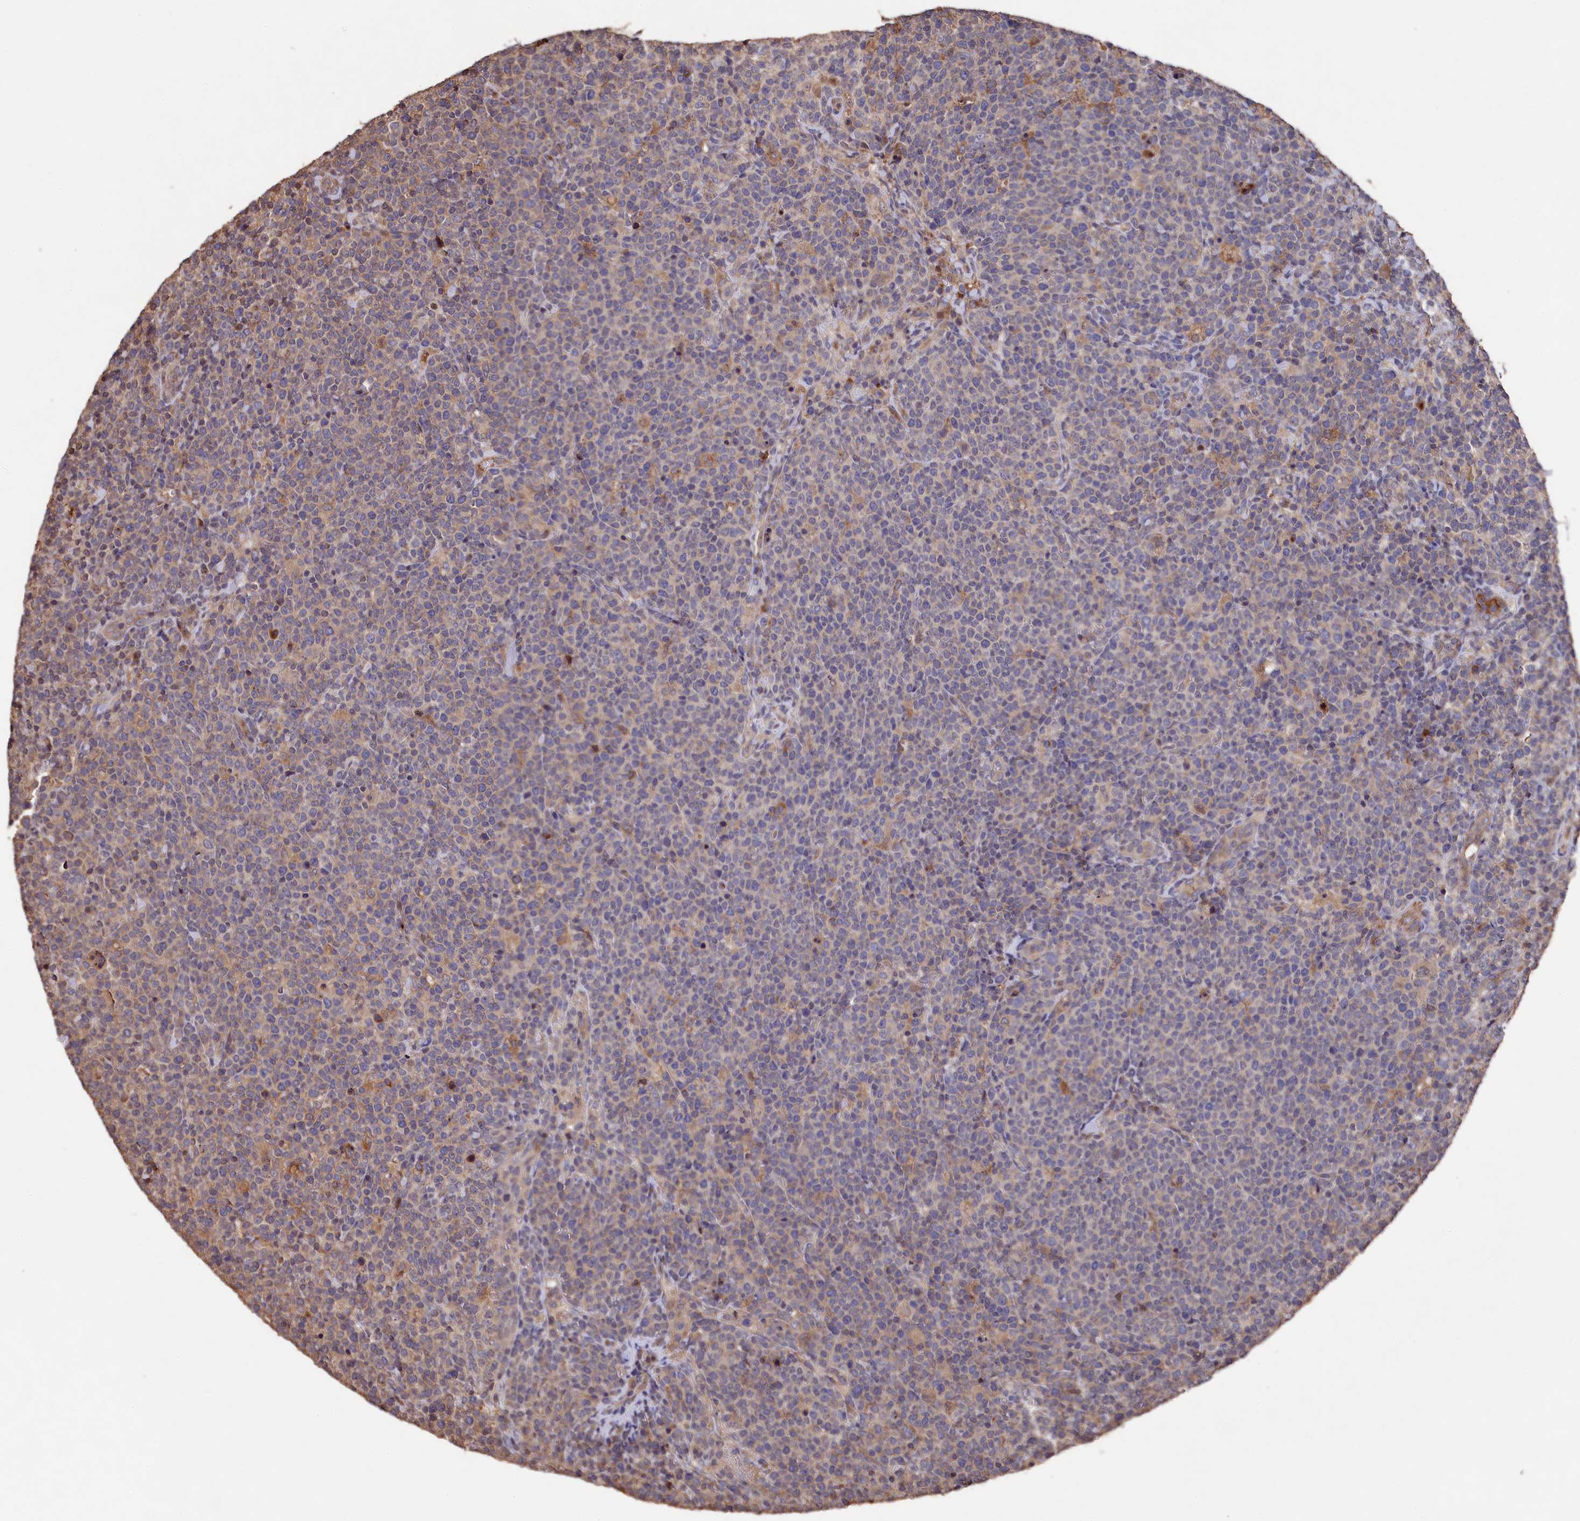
{"staining": {"intensity": "weak", "quantity": "<25%", "location": "cytoplasmic/membranous"}, "tissue": "lymphoma", "cell_type": "Tumor cells", "image_type": "cancer", "snomed": [{"axis": "morphology", "description": "Malignant lymphoma, non-Hodgkin's type, High grade"}, {"axis": "topography", "description": "Lymph node"}], "caption": "Lymphoma was stained to show a protein in brown. There is no significant expression in tumor cells.", "gene": "NAA60", "patient": {"sex": "male", "age": 61}}